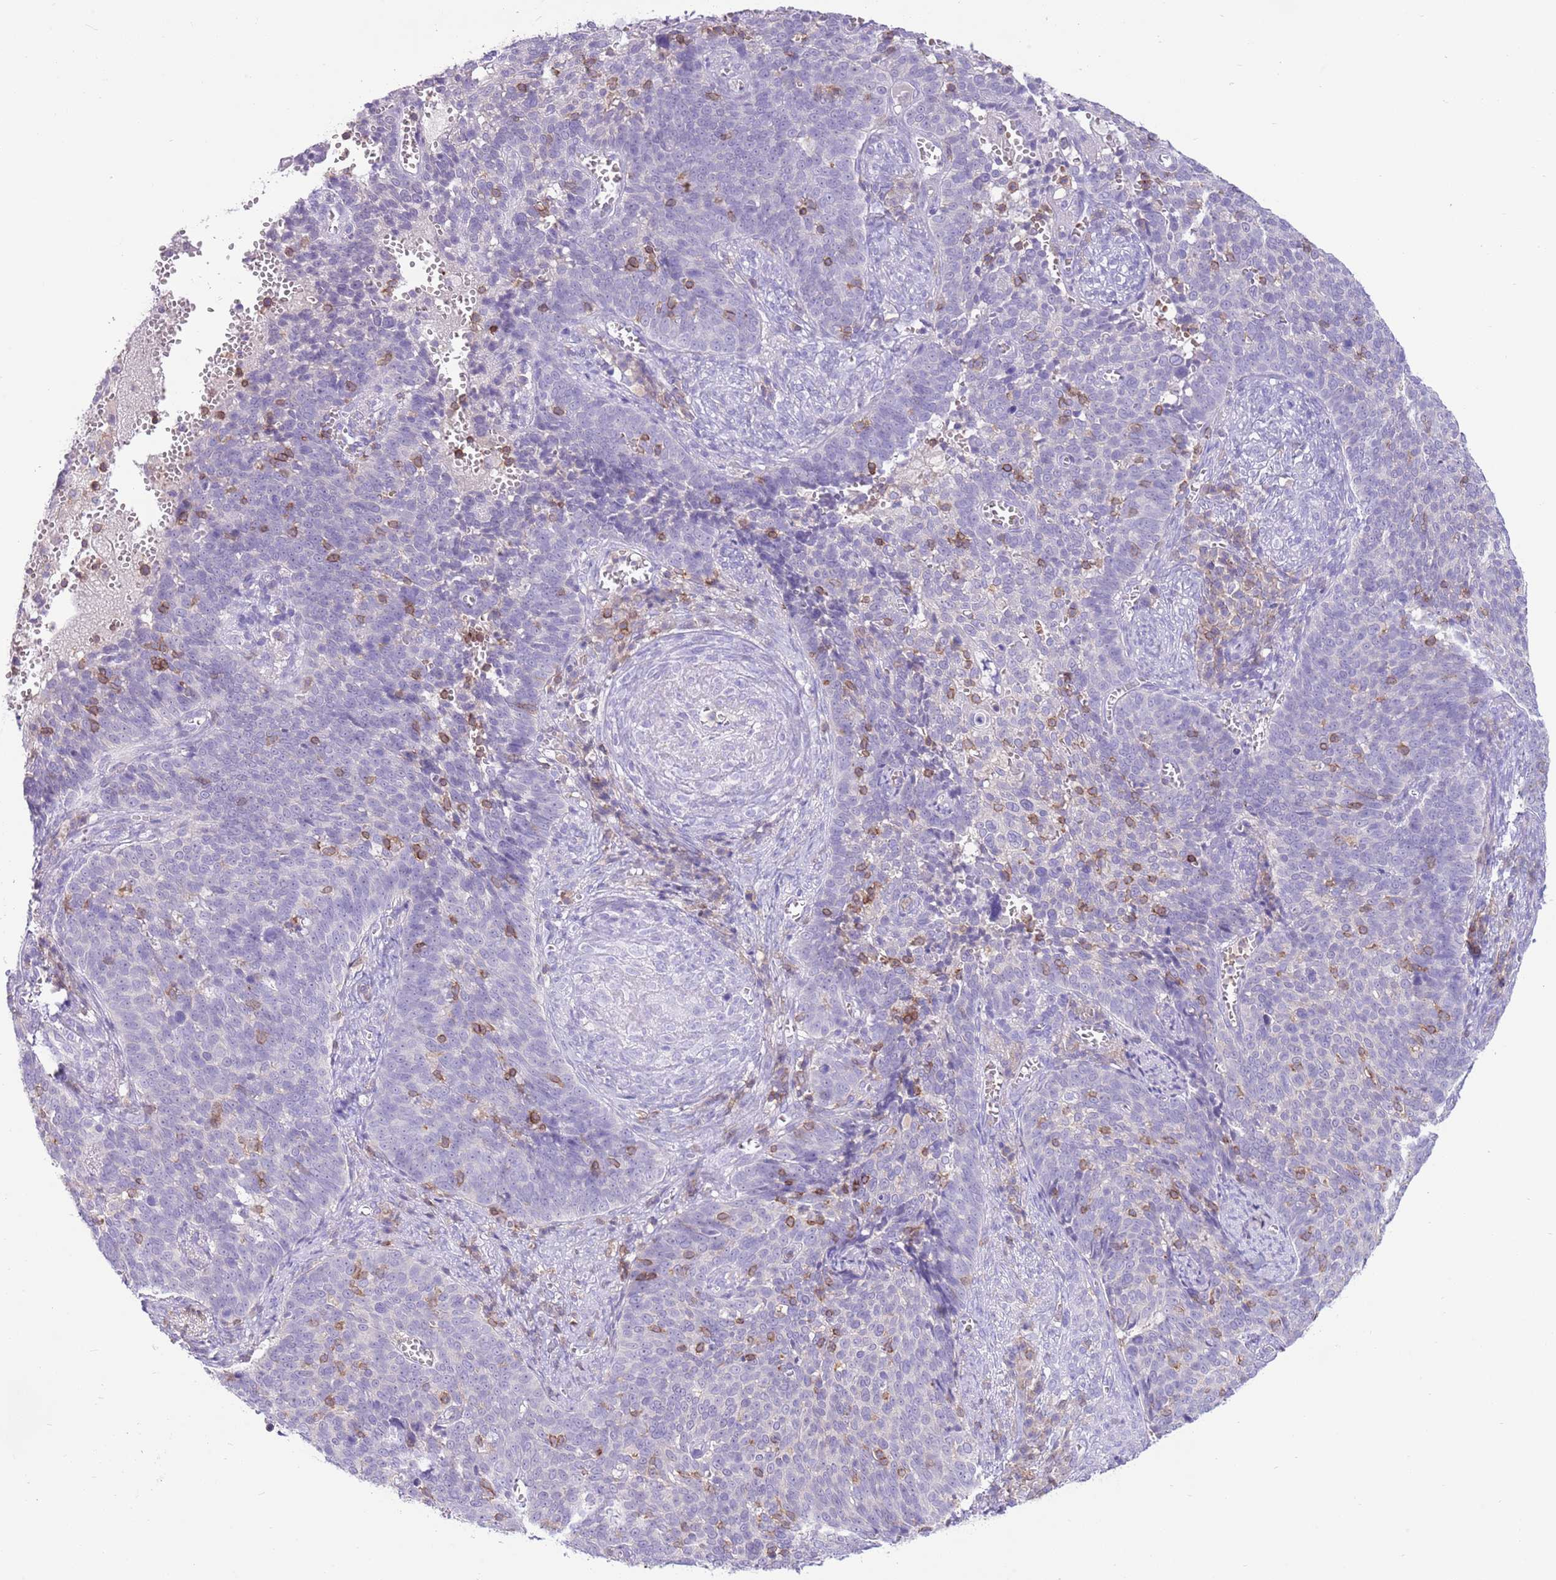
{"staining": {"intensity": "negative", "quantity": "none", "location": "none"}, "tissue": "cervical cancer", "cell_type": "Tumor cells", "image_type": "cancer", "snomed": [{"axis": "morphology", "description": "Normal tissue, NOS"}, {"axis": "morphology", "description": "Squamous cell carcinoma, NOS"}, {"axis": "topography", "description": "Cervix"}], "caption": "The IHC photomicrograph has no significant expression in tumor cells of cervical squamous cell carcinoma tissue. Nuclei are stained in blue.", "gene": "OR4Q3", "patient": {"sex": "female", "age": 39}}